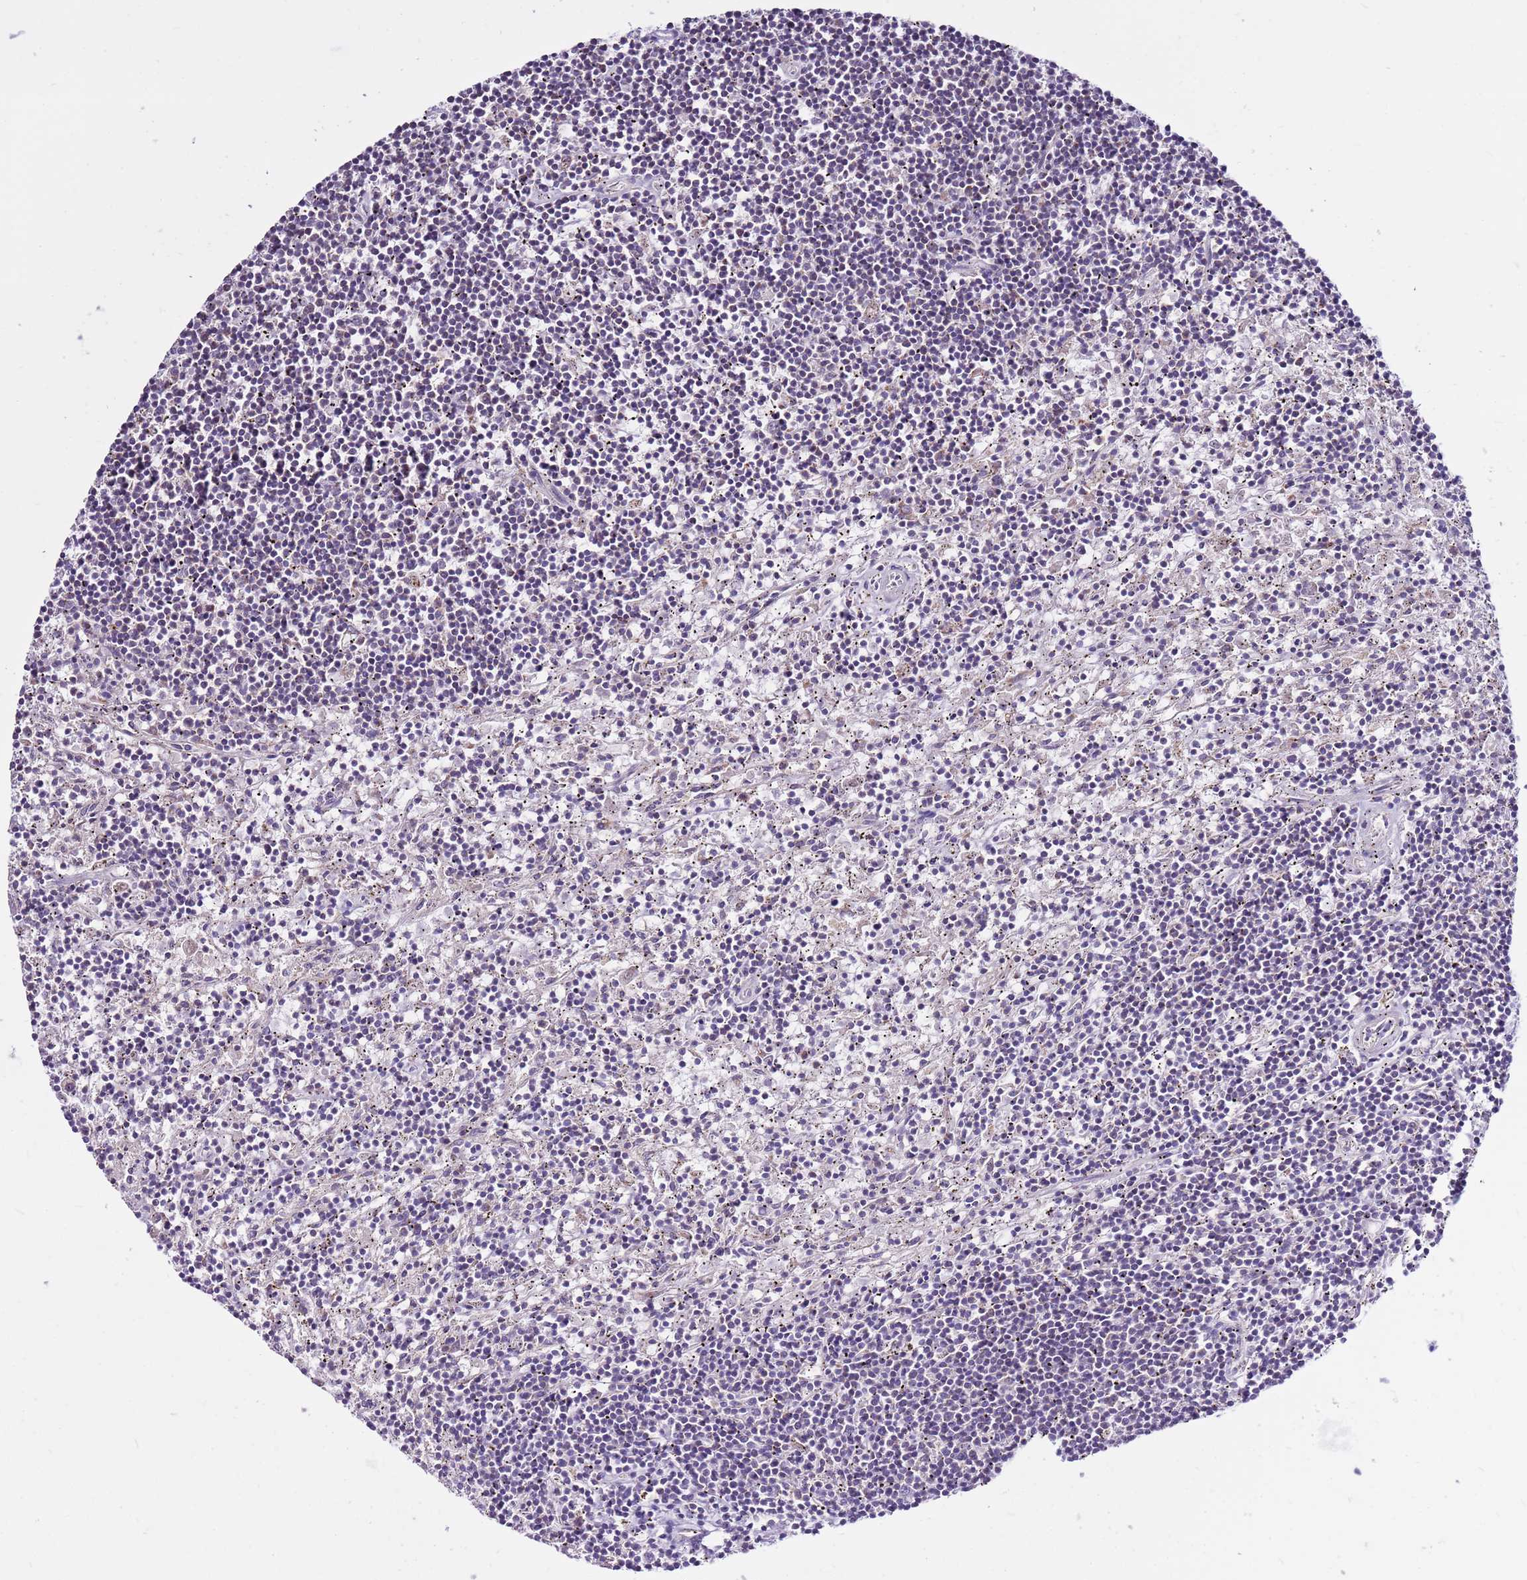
{"staining": {"intensity": "negative", "quantity": "none", "location": "none"}, "tissue": "lymphoma", "cell_type": "Tumor cells", "image_type": "cancer", "snomed": [{"axis": "morphology", "description": "Malignant lymphoma, non-Hodgkin's type, Low grade"}, {"axis": "topography", "description": "Spleen"}], "caption": "A photomicrograph of human malignant lymphoma, non-Hodgkin's type (low-grade) is negative for staining in tumor cells.", "gene": "SMG1", "patient": {"sex": "male", "age": 76}}